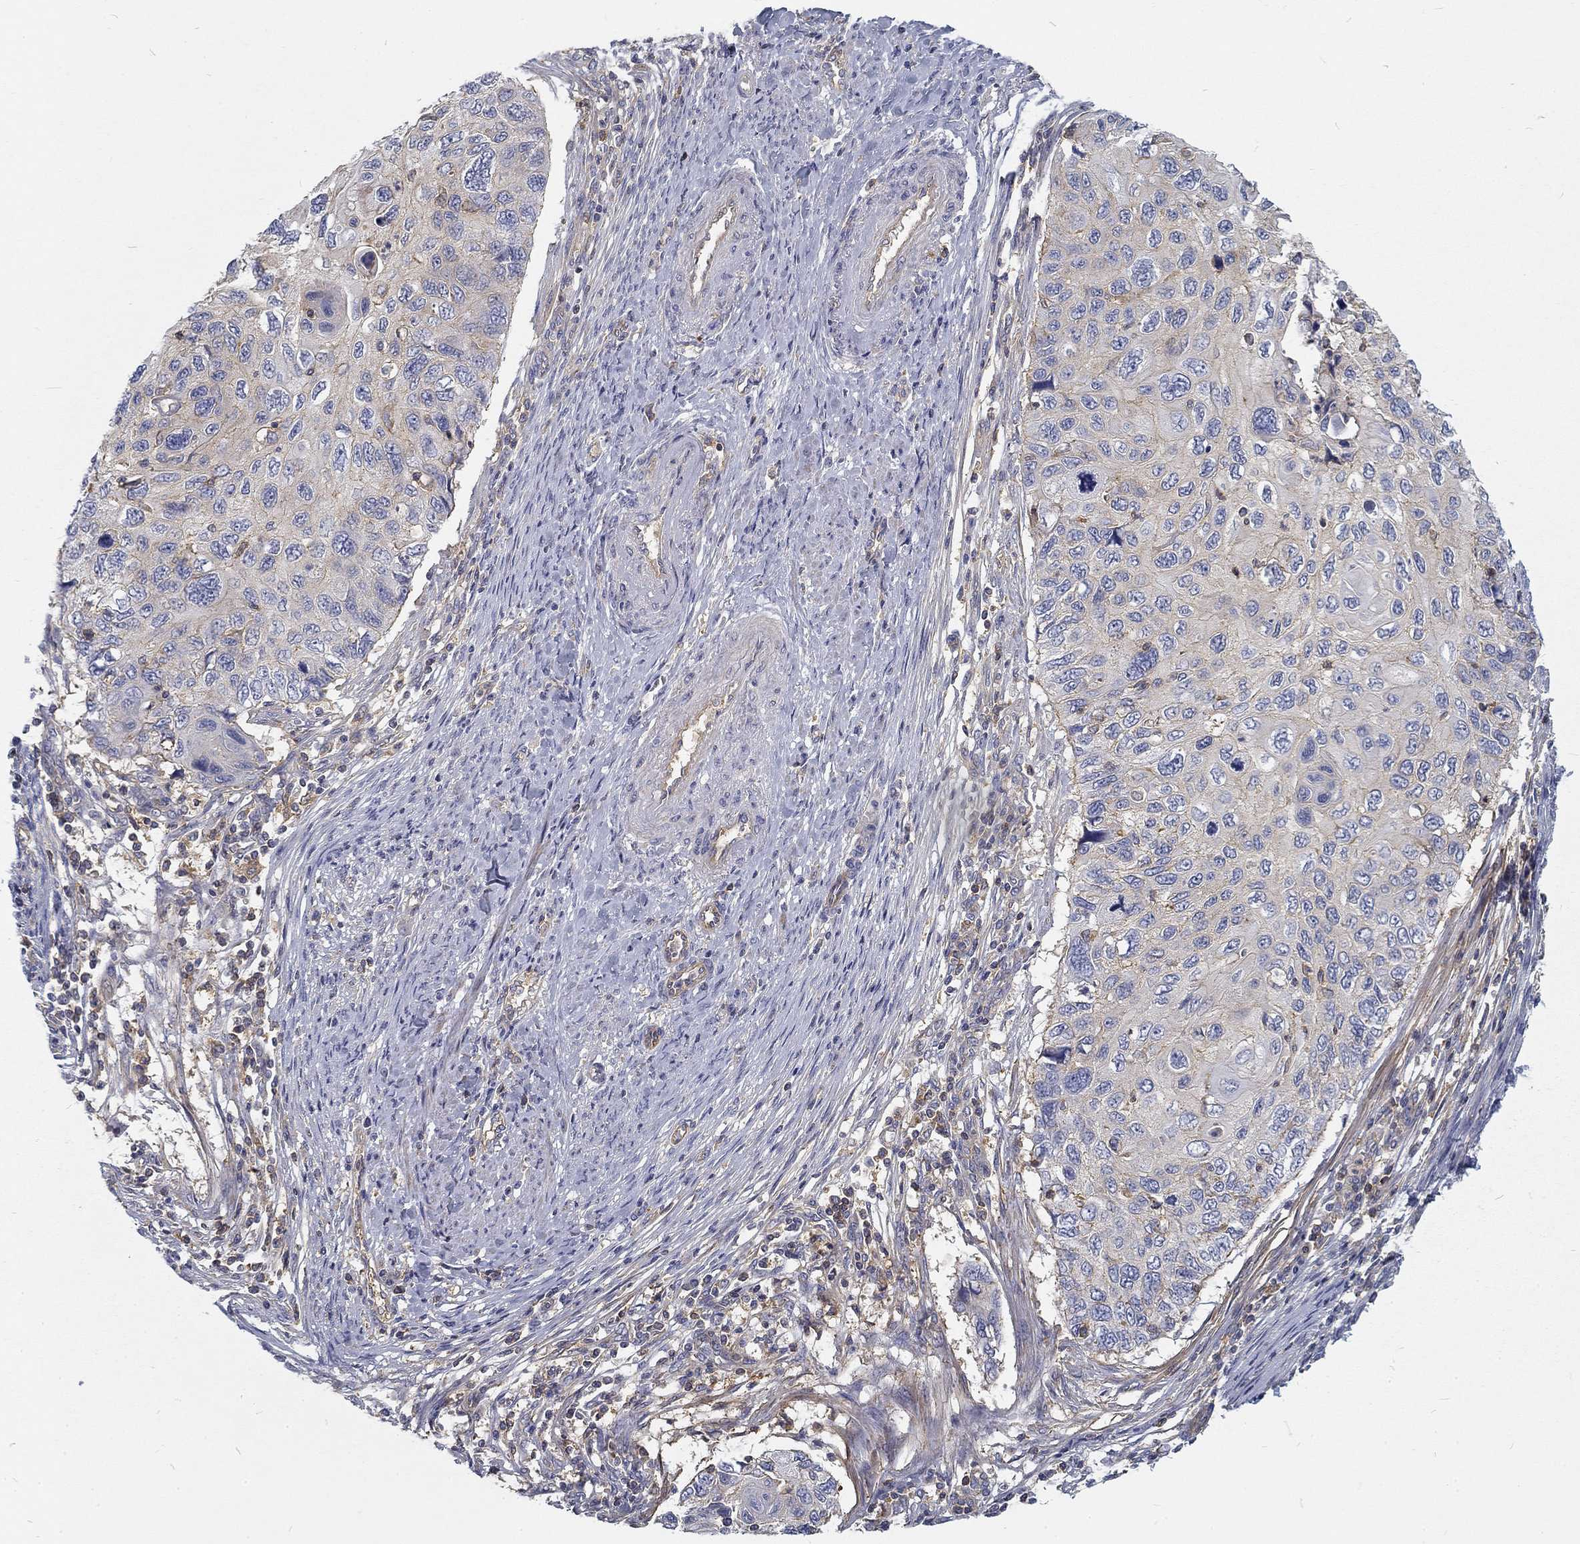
{"staining": {"intensity": "negative", "quantity": "none", "location": "none"}, "tissue": "cervical cancer", "cell_type": "Tumor cells", "image_type": "cancer", "snomed": [{"axis": "morphology", "description": "Squamous cell carcinoma, NOS"}, {"axis": "topography", "description": "Cervix"}], "caption": "Tumor cells are negative for brown protein staining in cervical cancer (squamous cell carcinoma). (Brightfield microscopy of DAB (3,3'-diaminobenzidine) immunohistochemistry (IHC) at high magnification).", "gene": "MTMR11", "patient": {"sex": "female", "age": 70}}